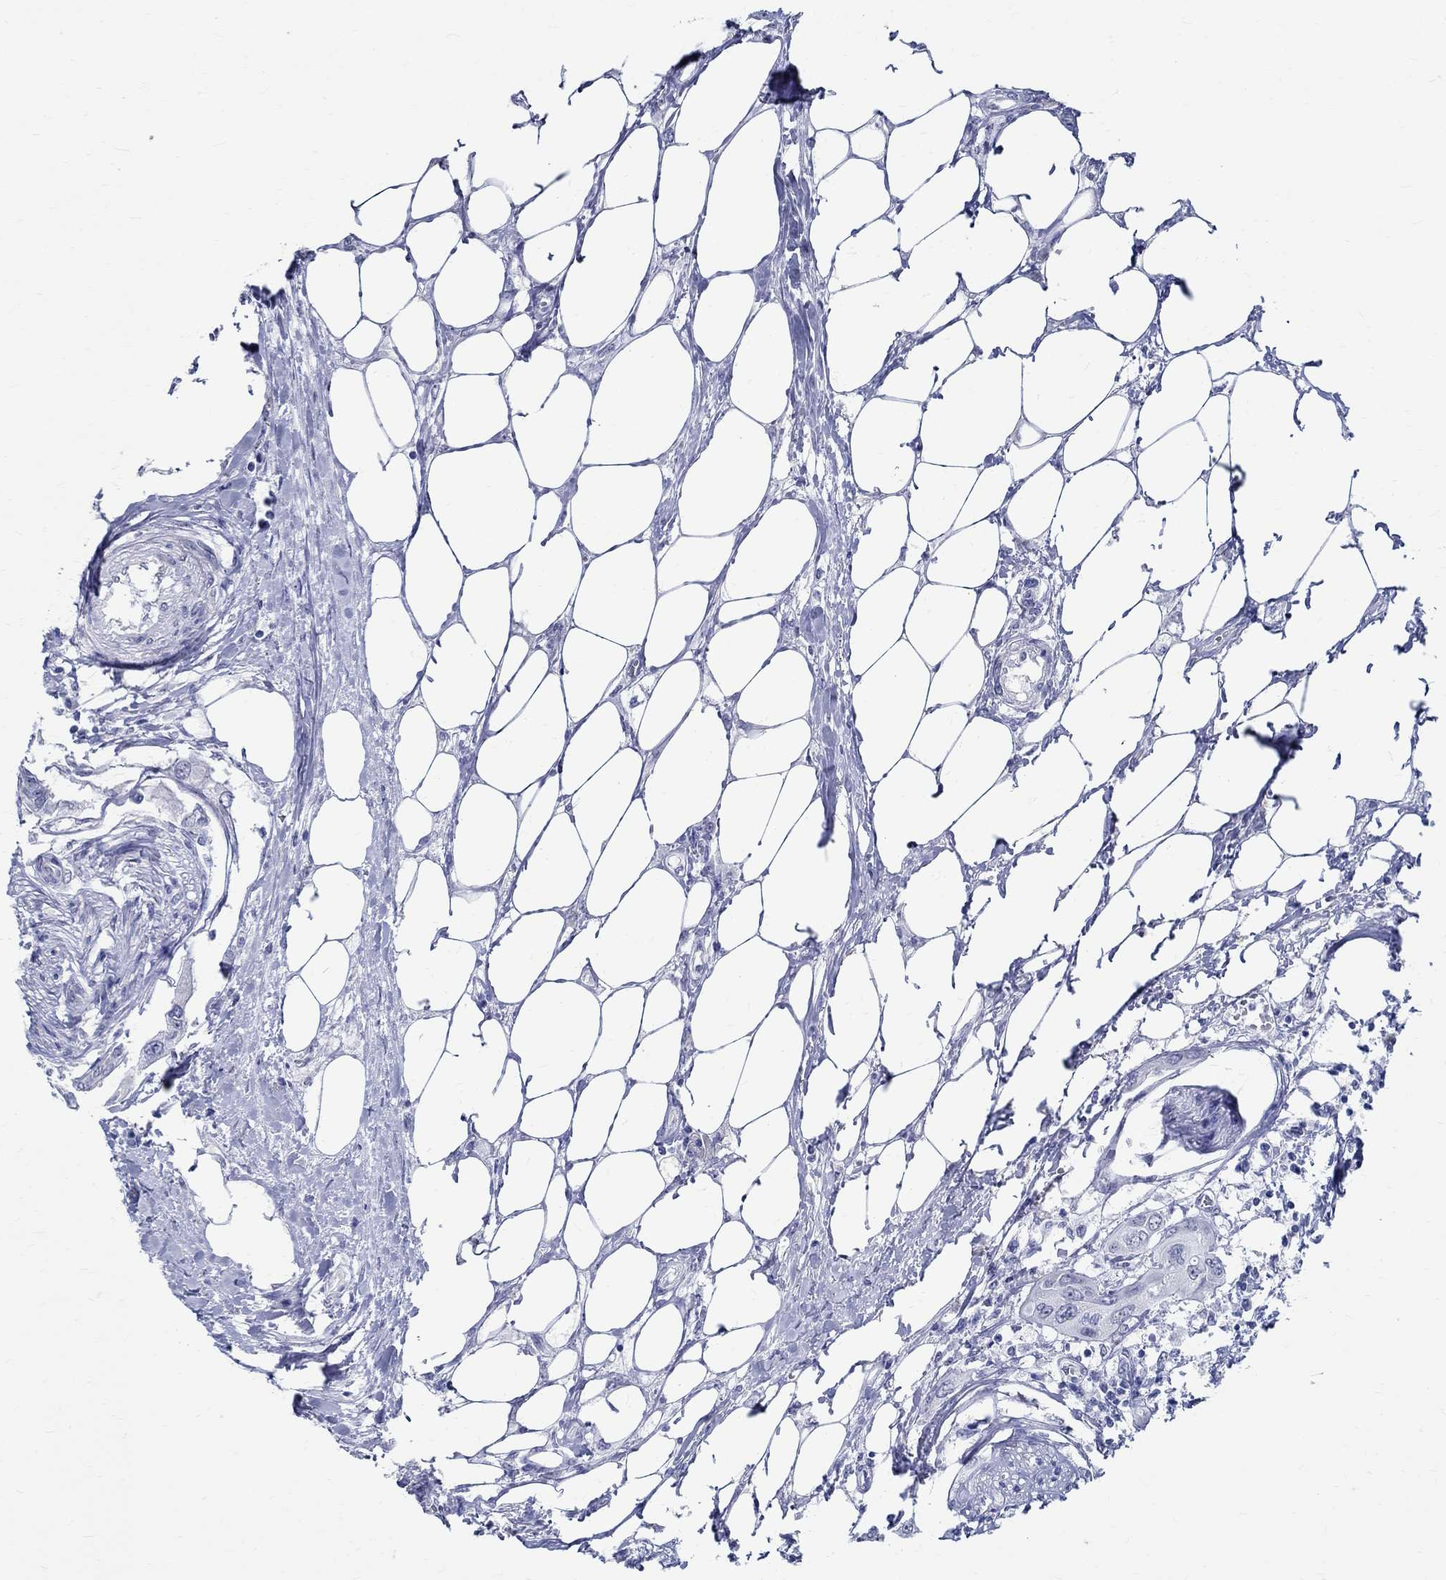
{"staining": {"intensity": "negative", "quantity": "none", "location": "none"}, "tissue": "urothelial cancer", "cell_type": "Tumor cells", "image_type": "cancer", "snomed": [{"axis": "morphology", "description": "Urothelial carcinoma, NOS"}, {"axis": "morphology", "description": "Urothelial carcinoma, High grade"}, {"axis": "topography", "description": "Urinary bladder"}], "caption": "IHC photomicrograph of urothelial cancer stained for a protein (brown), which demonstrates no positivity in tumor cells.", "gene": "TSPAN16", "patient": {"sex": "male", "age": 63}}